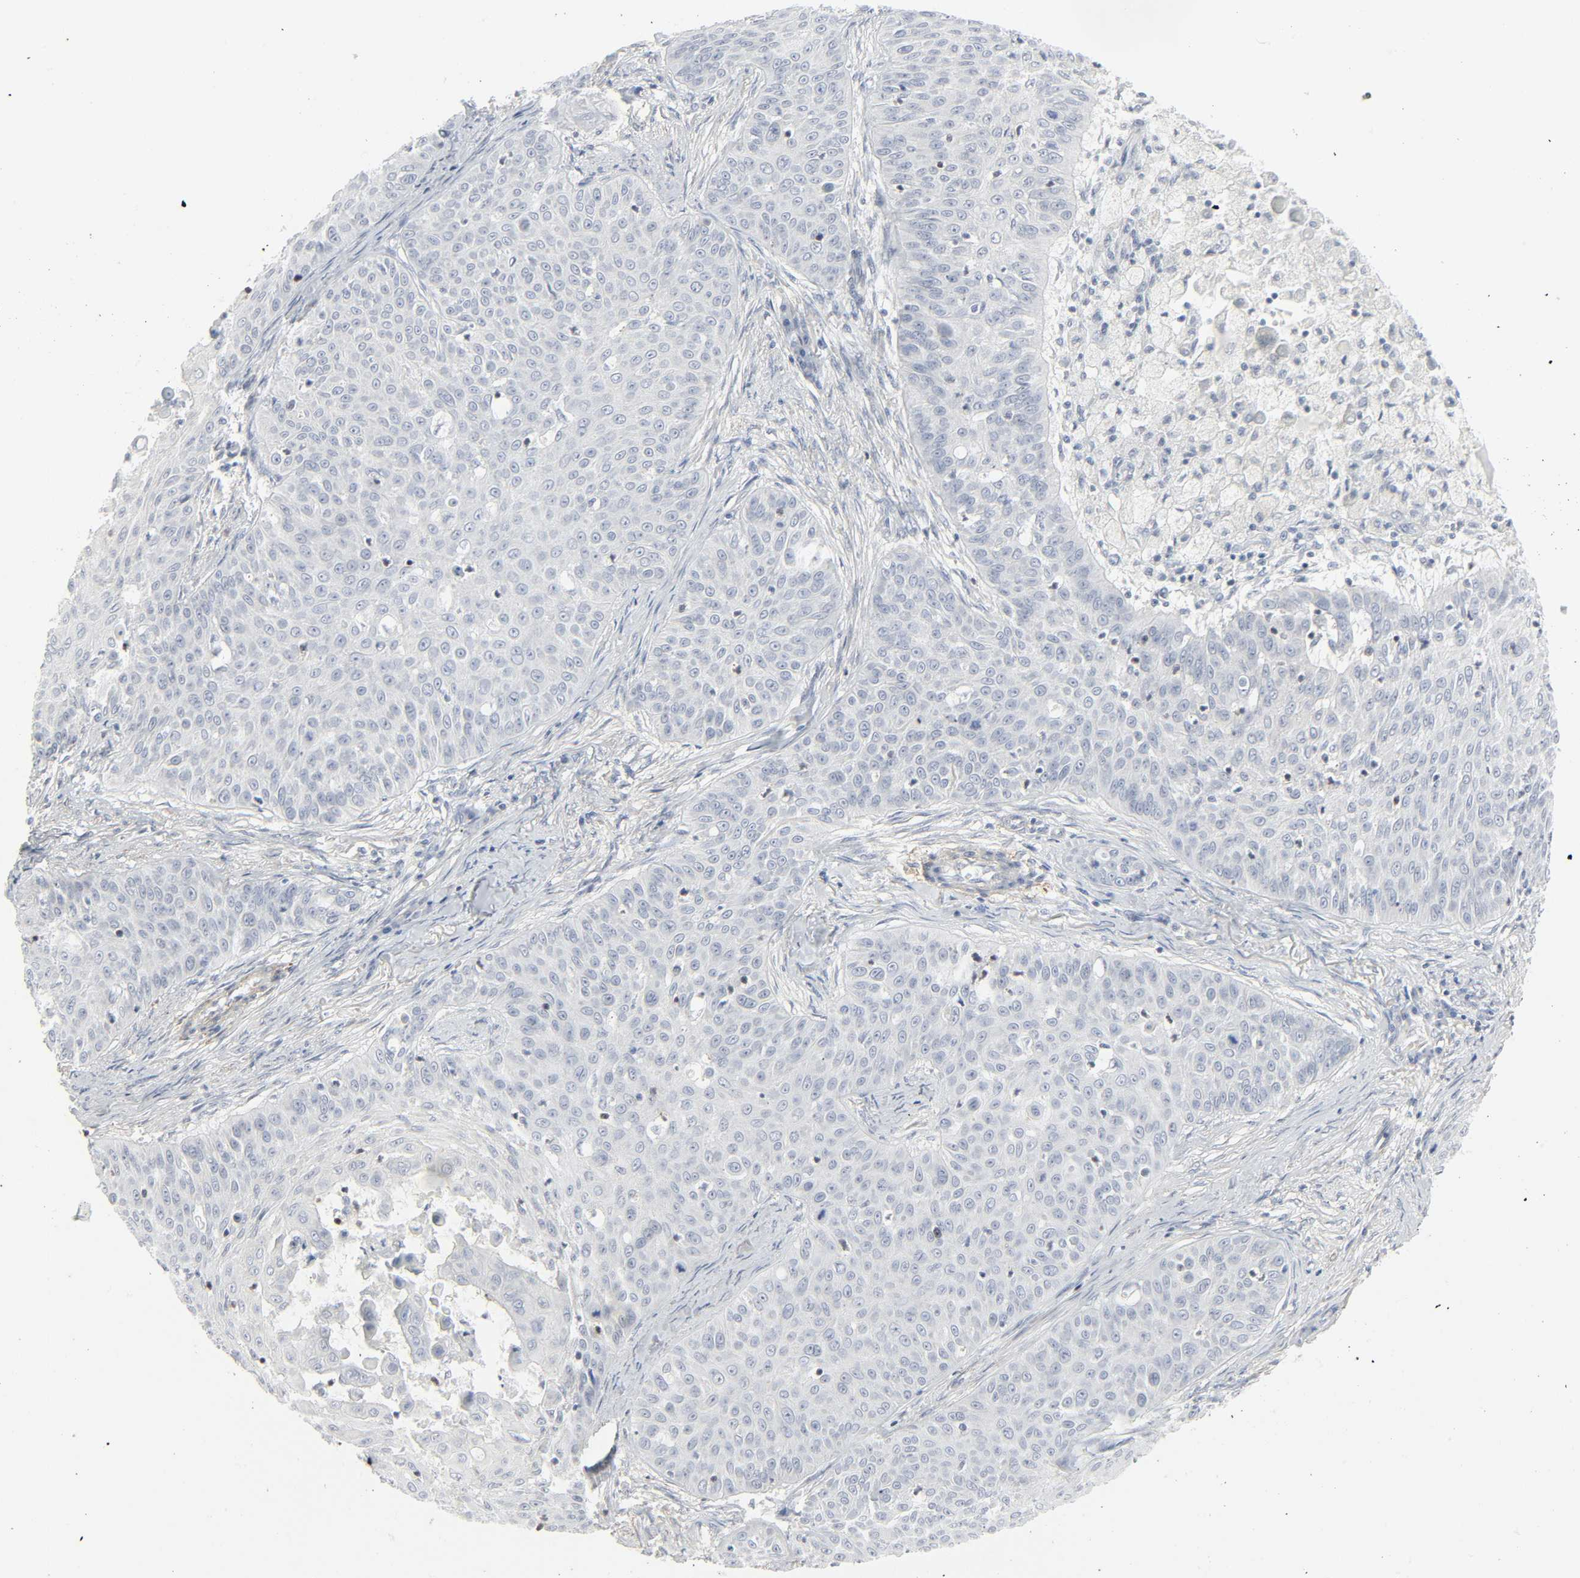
{"staining": {"intensity": "negative", "quantity": "none", "location": "none"}, "tissue": "skin cancer", "cell_type": "Tumor cells", "image_type": "cancer", "snomed": [{"axis": "morphology", "description": "Squamous cell carcinoma, NOS"}, {"axis": "topography", "description": "Skin"}], "caption": "An immunohistochemistry (IHC) image of skin squamous cell carcinoma is shown. There is no staining in tumor cells of skin squamous cell carcinoma. Nuclei are stained in blue.", "gene": "ZBTB16", "patient": {"sex": "male", "age": 82}}